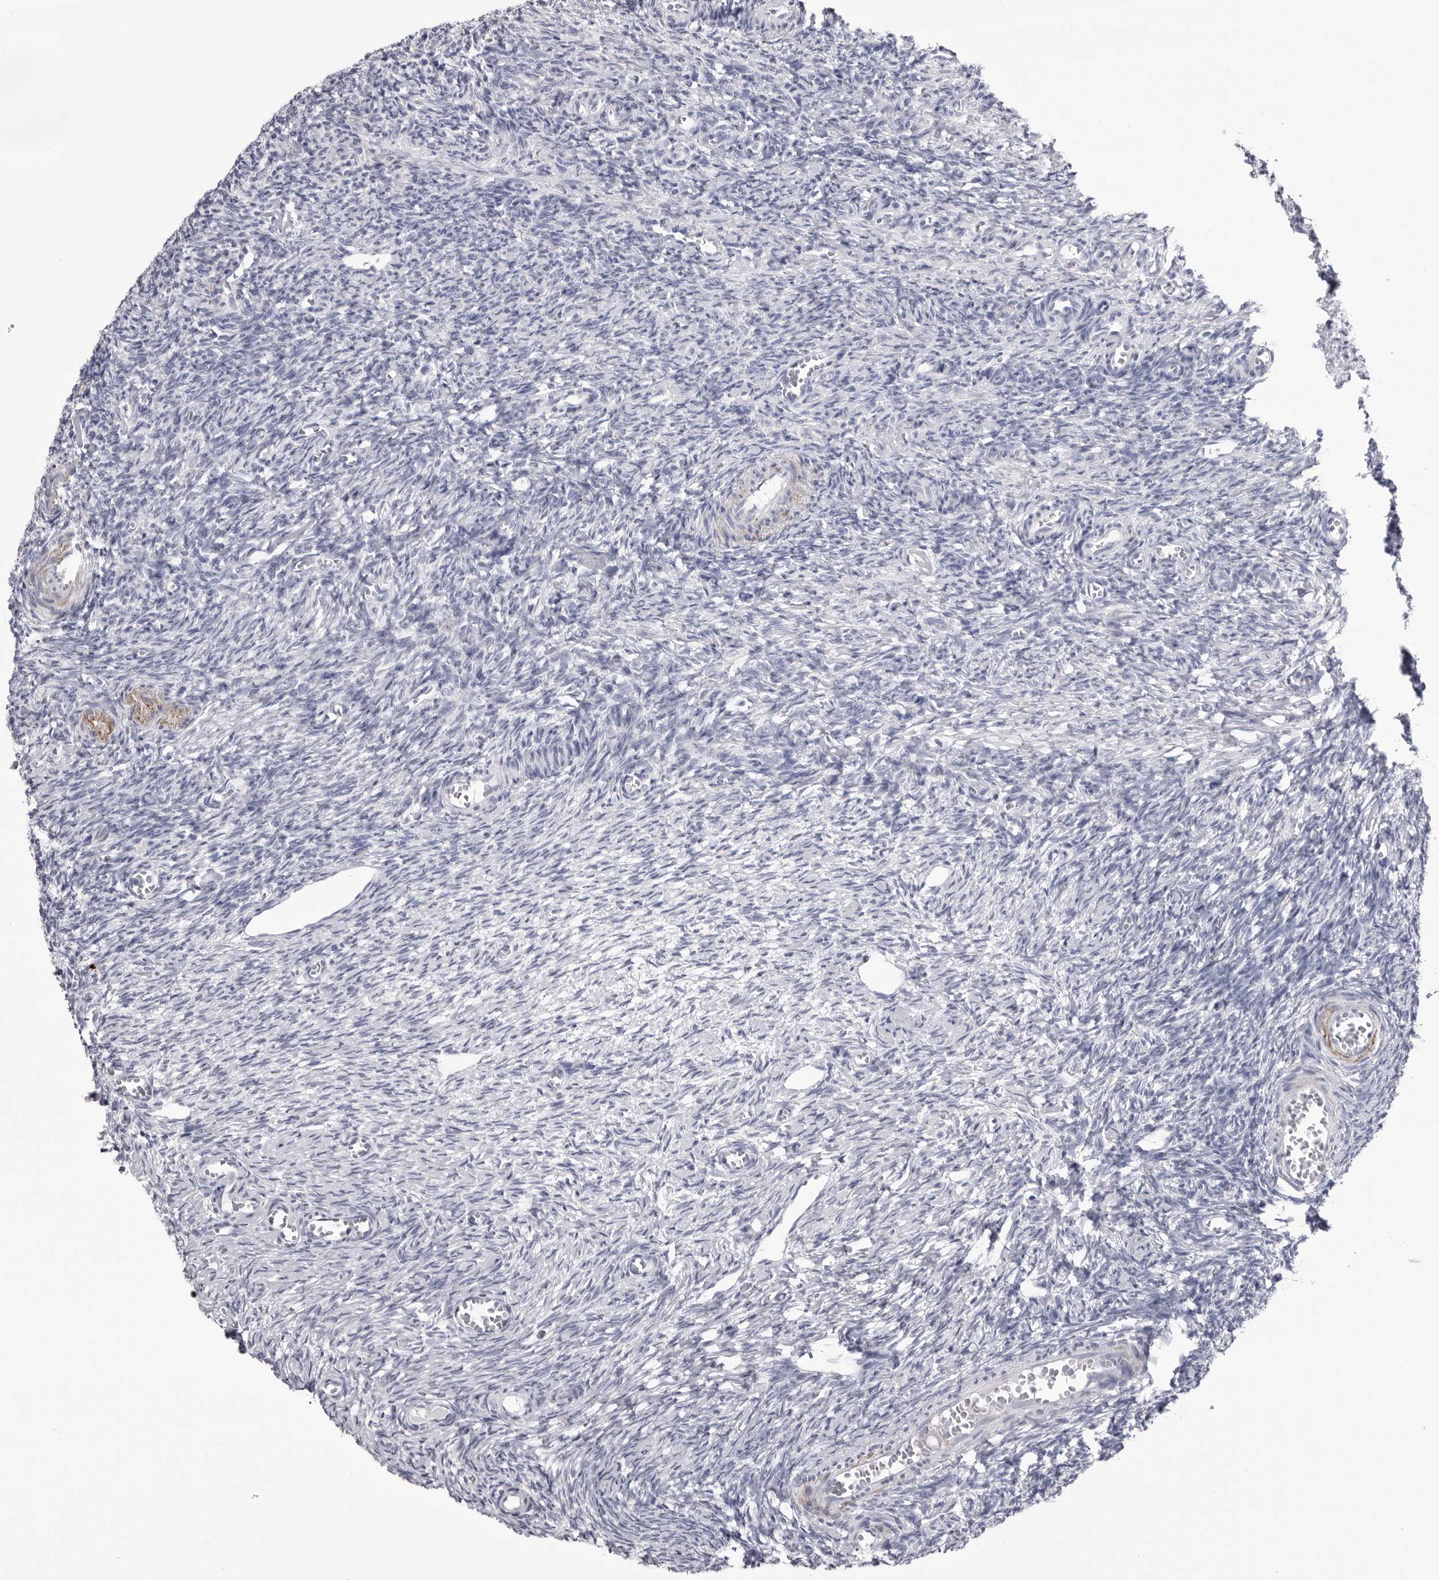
{"staining": {"intensity": "negative", "quantity": "none", "location": "none"}, "tissue": "ovary", "cell_type": "Ovarian stroma cells", "image_type": "normal", "snomed": [{"axis": "morphology", "description": "Normal tissue, NOS"}, {"axis": "topography", "description": "Ovary"}], "caption": "Image shows no significant protein staining in ovarian stroma cells of benign ovary.", "gene": "COL26A1", "patient": {"sex": "female", "age": 27}}